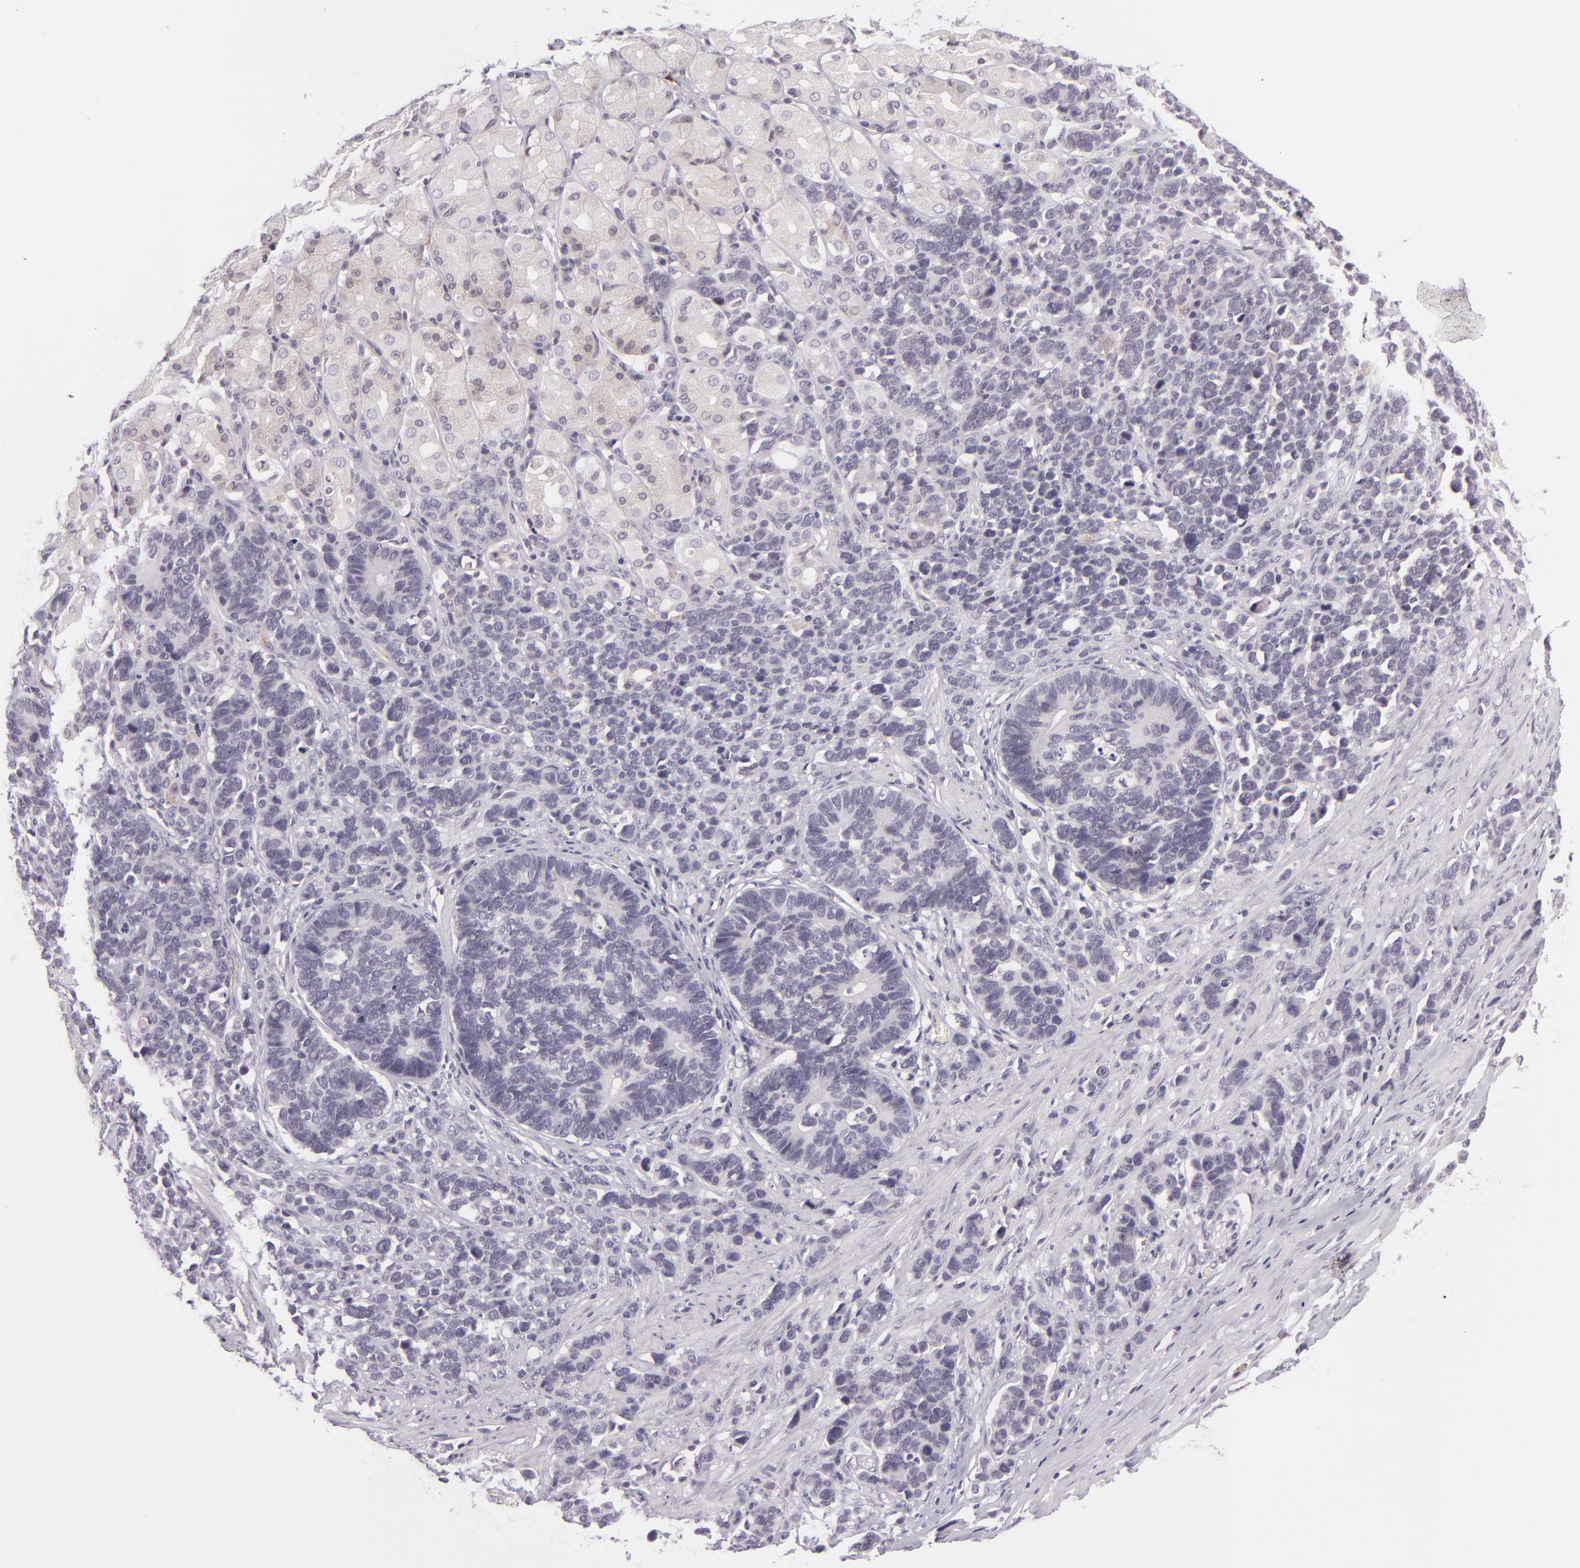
{"staining": {"intensity": "negative", "quantity": "none", "location": "none"}, "tissue": "stomach cancer", "cell_type": "Tumor cells", "image_type": "cancer", "snomed": [{"axis": "morphology", "description": "Adenocarcinoma, NOS"}, {"axis": "topography", "description": "Stomach, upper"}], "caption": "DAB immunohistochemical staining of human adenocarcinoma (stomach) reveals no significant staining in tumor cells.", "gene": "DAG1", "patient": {"sex": "male", "age": 71}}